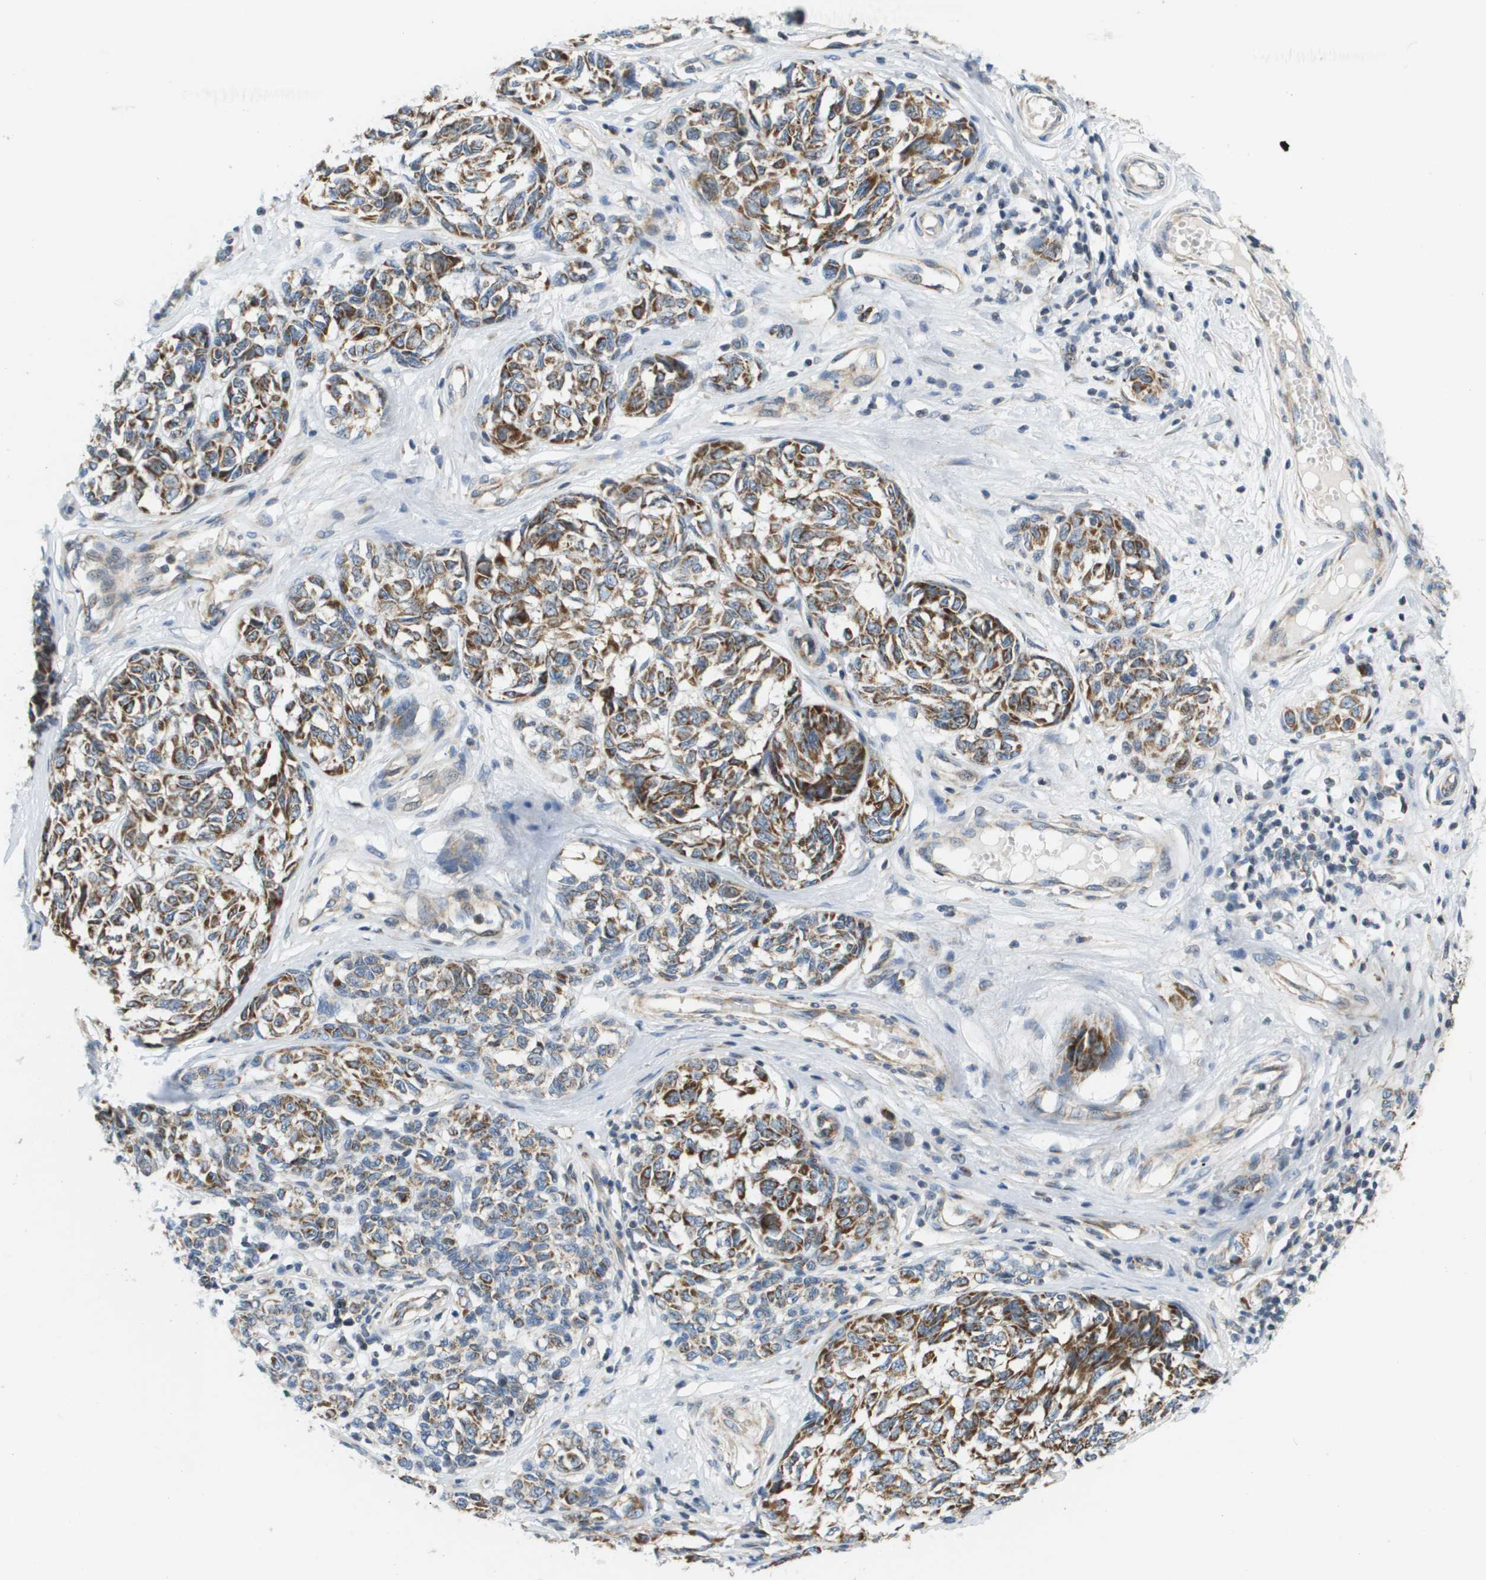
{"staining": {"intensity": "moderate", "quantity": ">75%", "location": "cytoplasmic/membranous"}, "tissue": "melanoma", "cell_type": "Tumor cells", "image_type": "cancer", "snomed": [{"axis": "morphology", "description": "Malignant melanoma, NOS"}, {"axis": "topography", "description": "Skin"}], "caption": "Malignant melanoma was stained to show a protein in brown. There is medium levels of moderate cytoplasmic/membranous expression in approximately >75% of tumor cells.", "gene": "KRT23", "patient": {"sex": "female", "age": 64}}